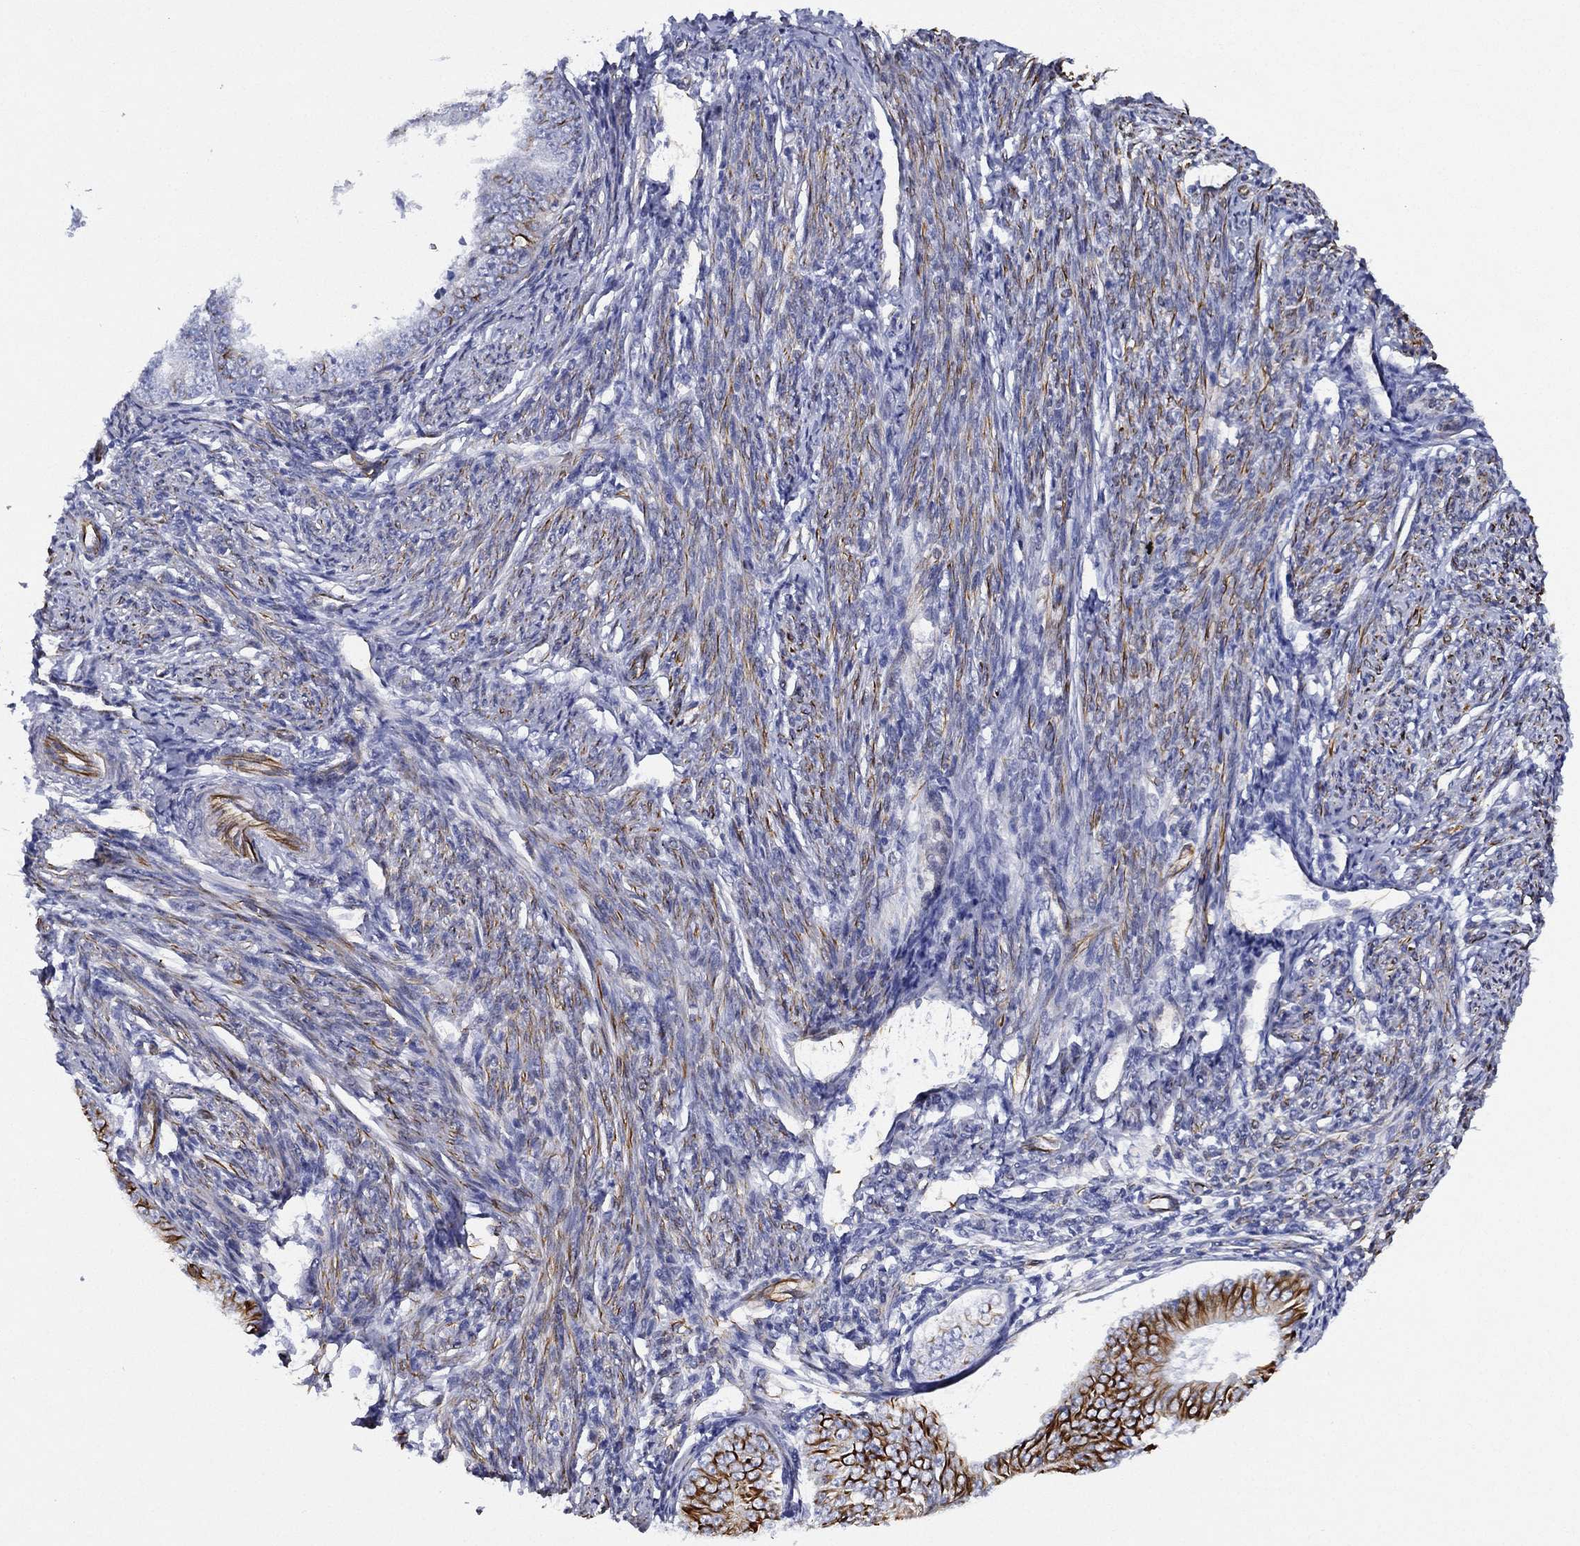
{"staining": {"intensity": "strong", "quantity": "<25%", "location": "cytoplasmic/membranous"}, "tissue": "endometrial cancer", "cell_type": "Tumor cells", "image_type": "cancer", "snomed": [{"axis": "morphology", "description": "Adenocarcinoma, NOS"}, {"axis": "topography", "description": "Endometrium"}], "caption": "This histopathology image reveals endometrial adenocarcinoma stained with immunohistochemistry (IHC) to label a protein in brown. The cytoplasmic/membranous of tumor cells show strong positivity for the protein. Nuclei are counter-stained blue.", "gene": "MAS1", "patient": {"sex": "female", "age": 63}}